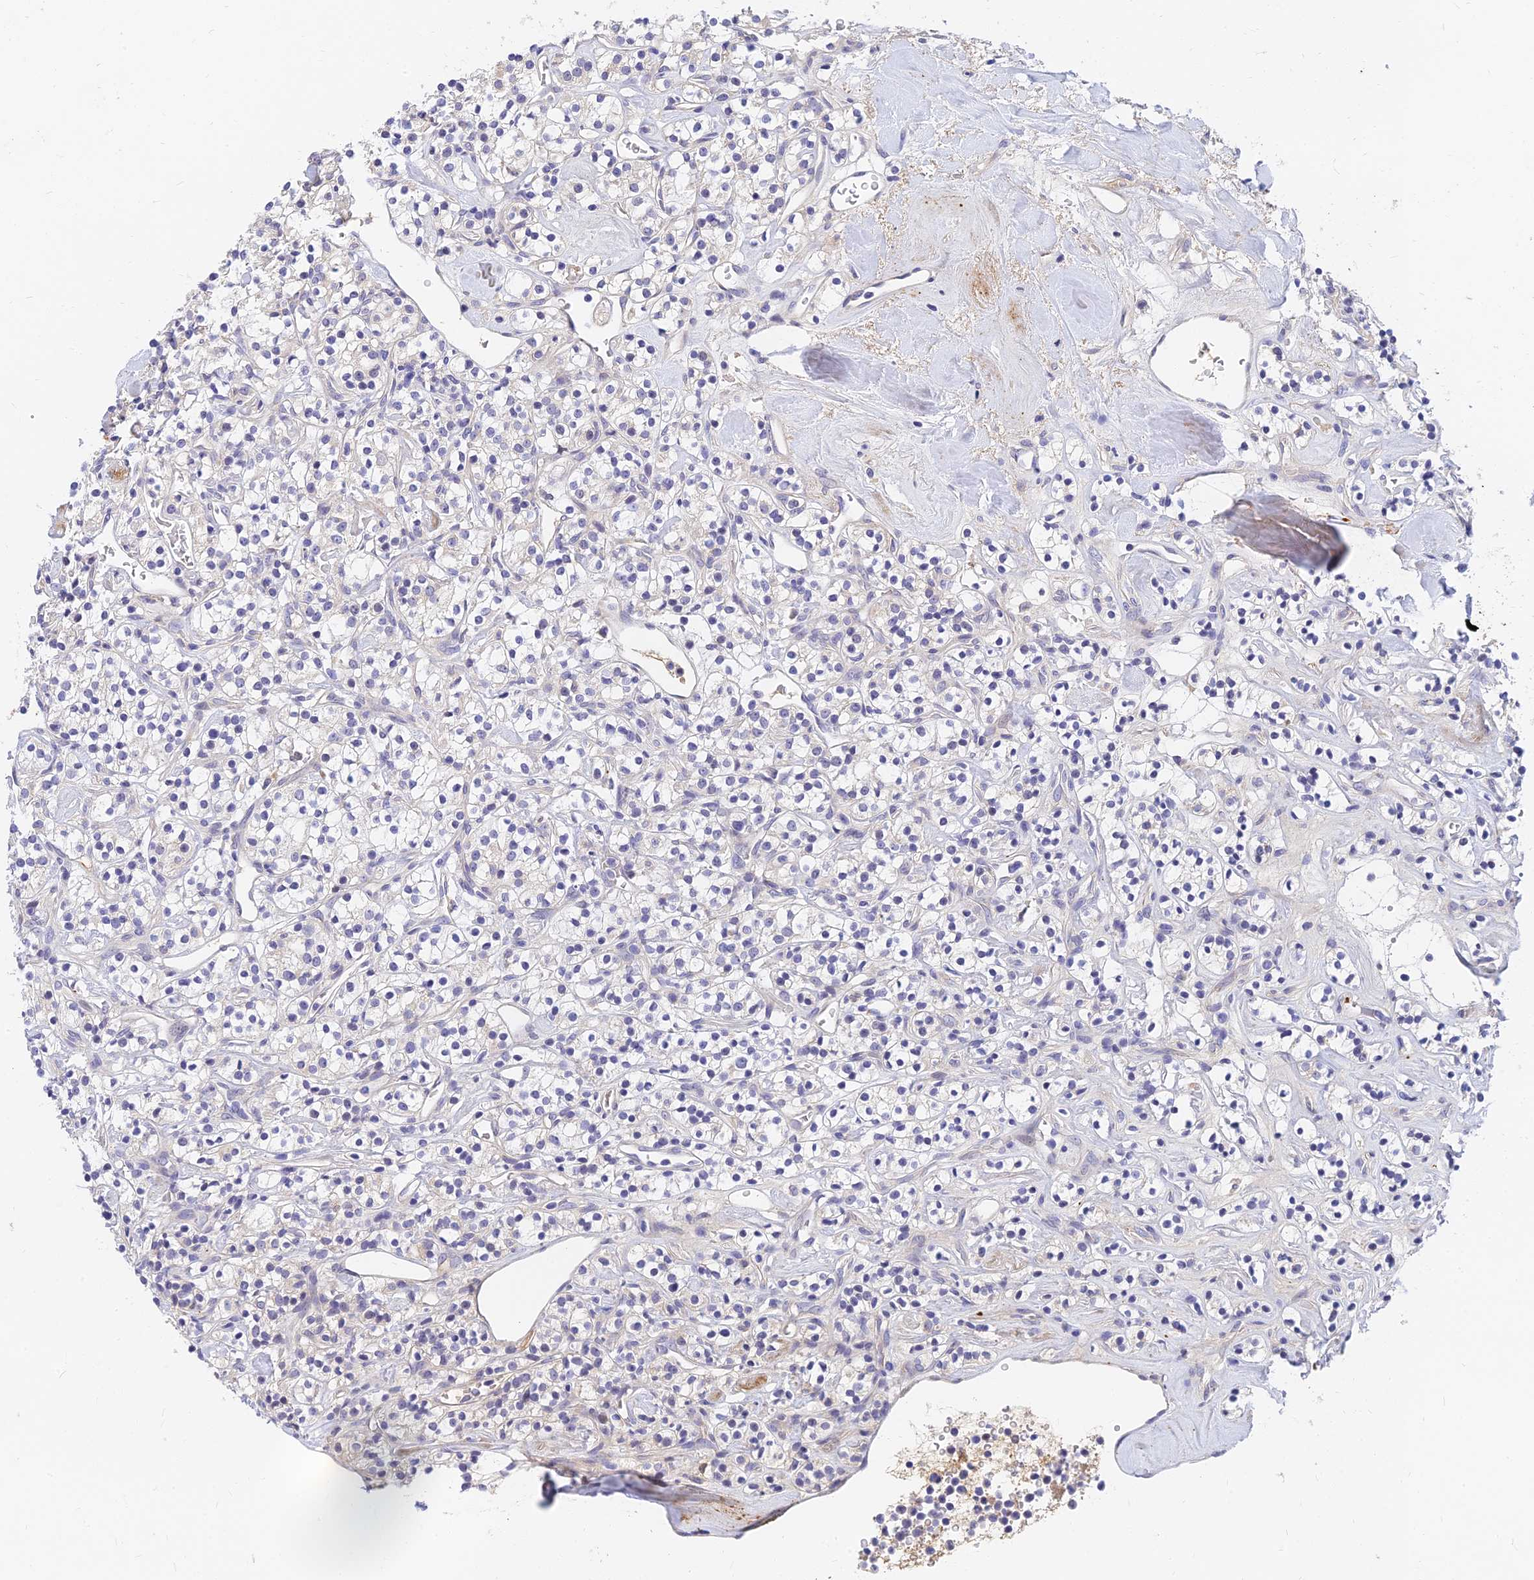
{"staining": {"intensity": "negative", "quantity": "none", "location": "none"}, "tissue": "renal cancer", "cell_type": "Tumor cells", "image_type": "cancer", "snomed": [{"axis": "morphology", "description": "Adenocarcinoma, NOS"}, {"axis": "topography", "description": "Kidney"}], "caption": "Tumor cells are negative for protein expression in human renal cancer (adenocarcinoma).", "gene": "ANKS4B", "patient": {"sex": "male", "age": 77}}